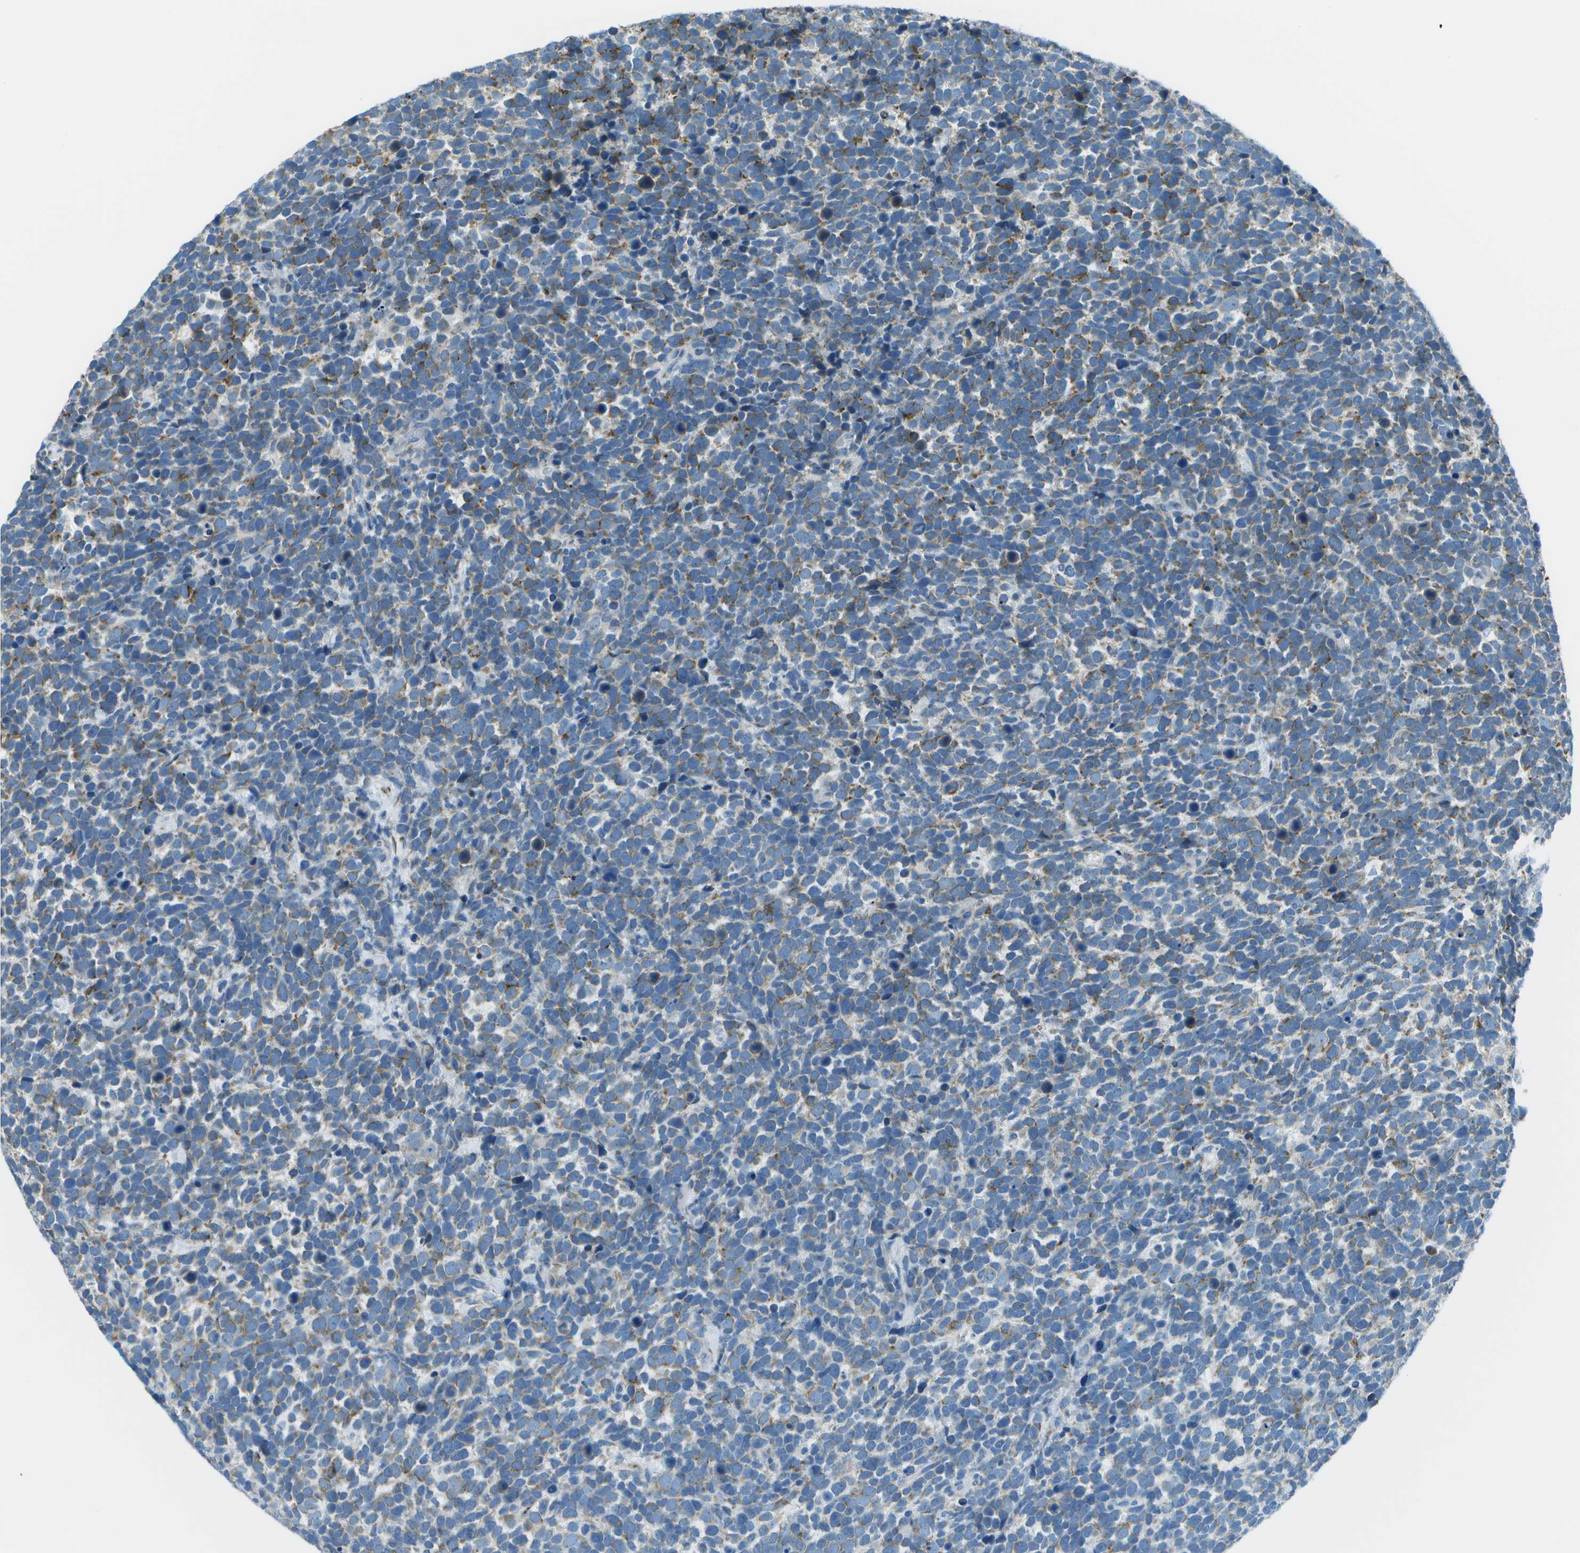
{"staining": {"intensity": "moderate", "quantity": "<25%", "location": "cytoplasmic/membranous"}, "tissue": "urothelial cancer", "cell_type": "Tumor cells", "image_type": "cancer", "snomed": [{"axis": "morphology", "description": "Urothelial carcinoma, High grade"}, {"axis": "topography", "description": "Urinary bladder"}], "caption": "An image of high-grade urothelial carcinoma stained for a protein displays moderate cytoplasmic/membranous brown staining in tumor cells.", "gene": "KCTD3", "patient": {"sex": "female", "age": 82}}